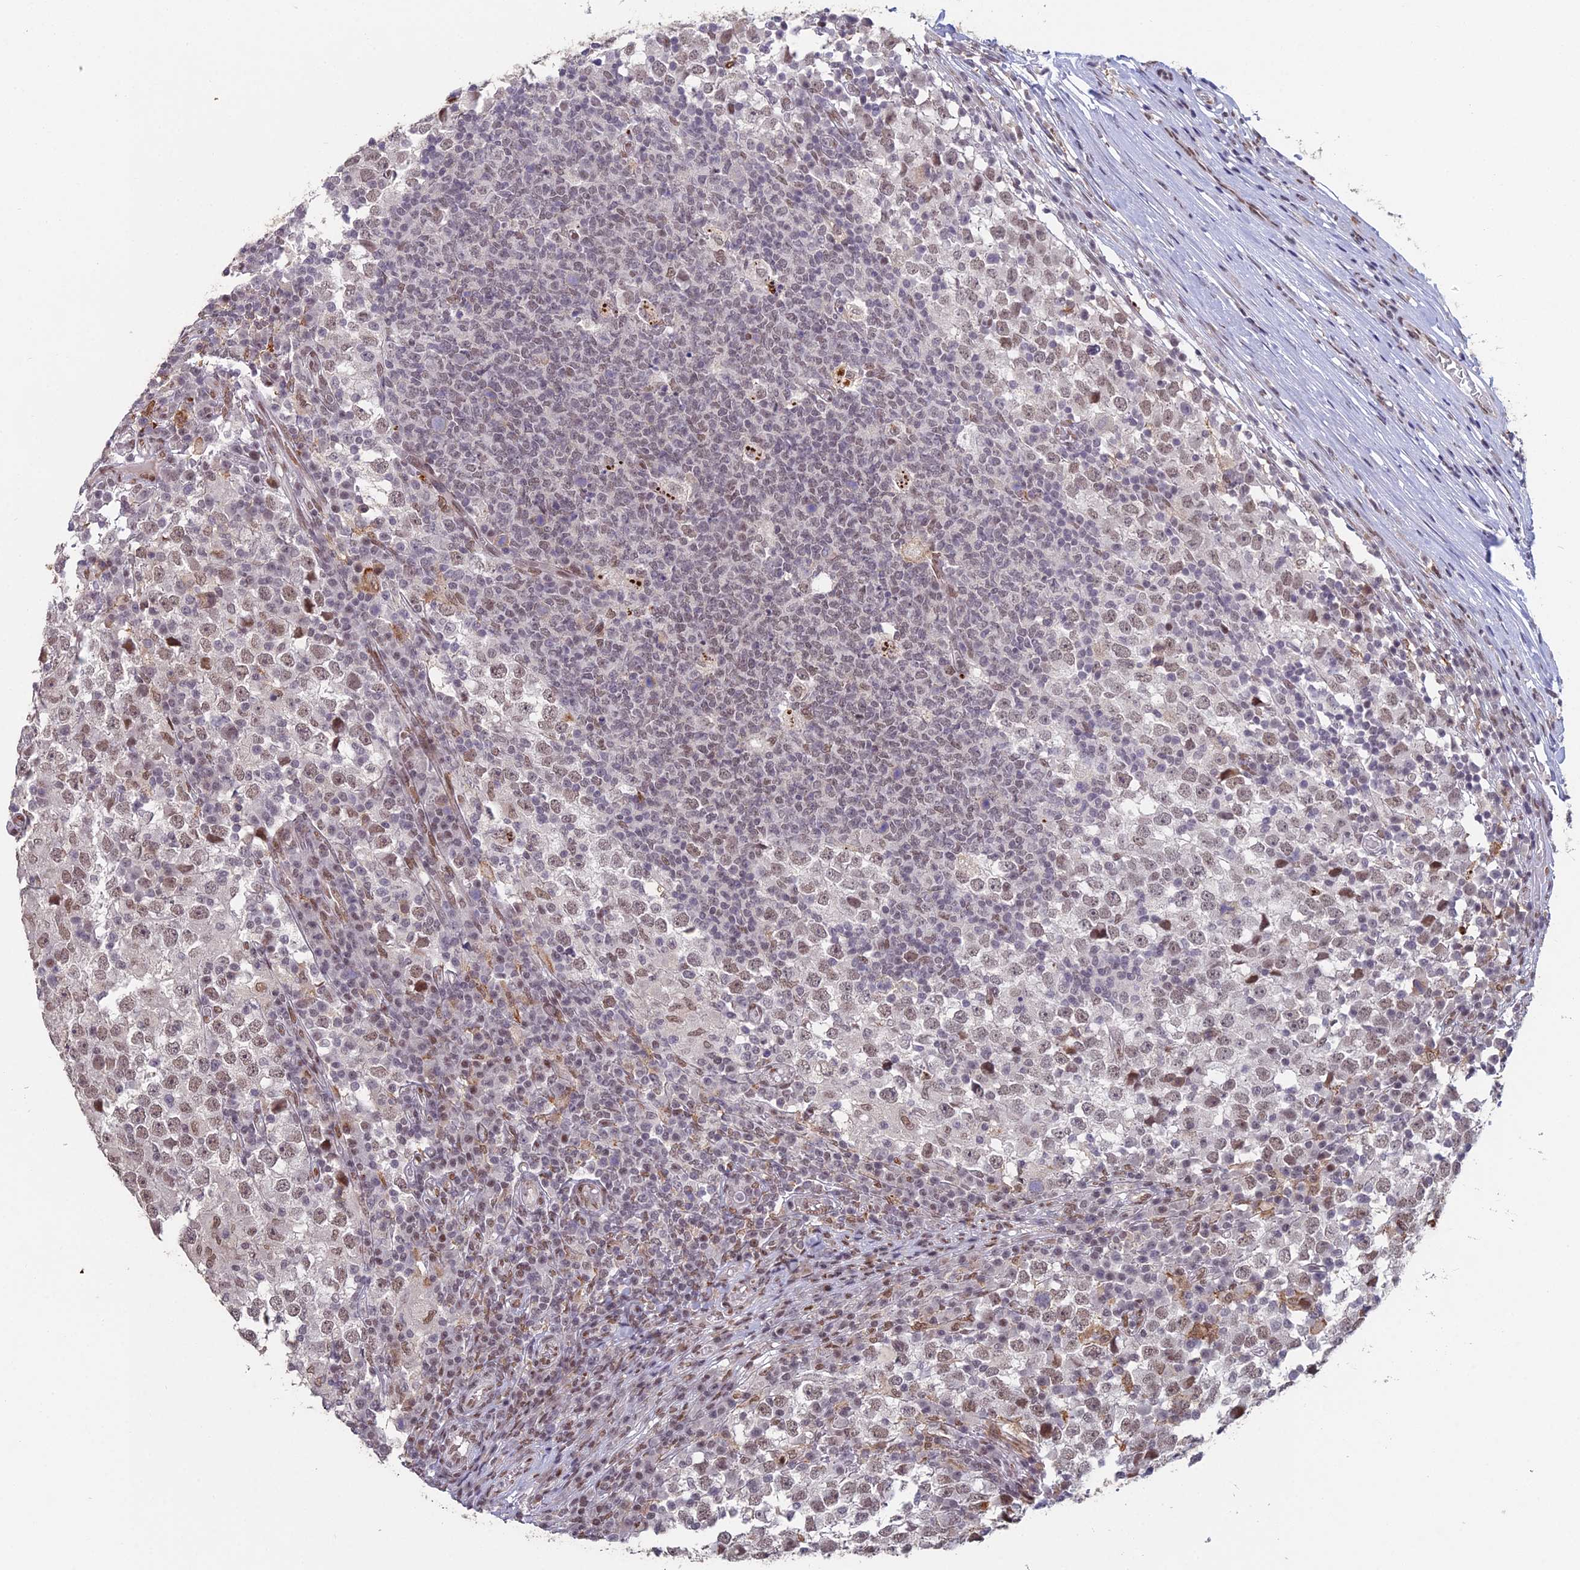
{"staining": {"intensity": "moderate", "quantity": ">75%", "location": "nuclear"}, "tissue": "testis cancer", "cell_type": "Tumor cells", "image_type": "cancer", "snomed": [{"axis": "morphology", "description": "Seminoma, NOS"}, {"axis": "topography", "description": "Testis"}], "caption": "Immunohistochemistry histopathology image of neoplastic tissue: testis cancer stained using immunohistochemistry demonstrates medium levels of moderate protein expression localized specifically in the nuclear of tumor cells, appearing as a nuclear brown color.", "gene": "ABHD17A", "patient": {"sex": "male", "age": 65}}